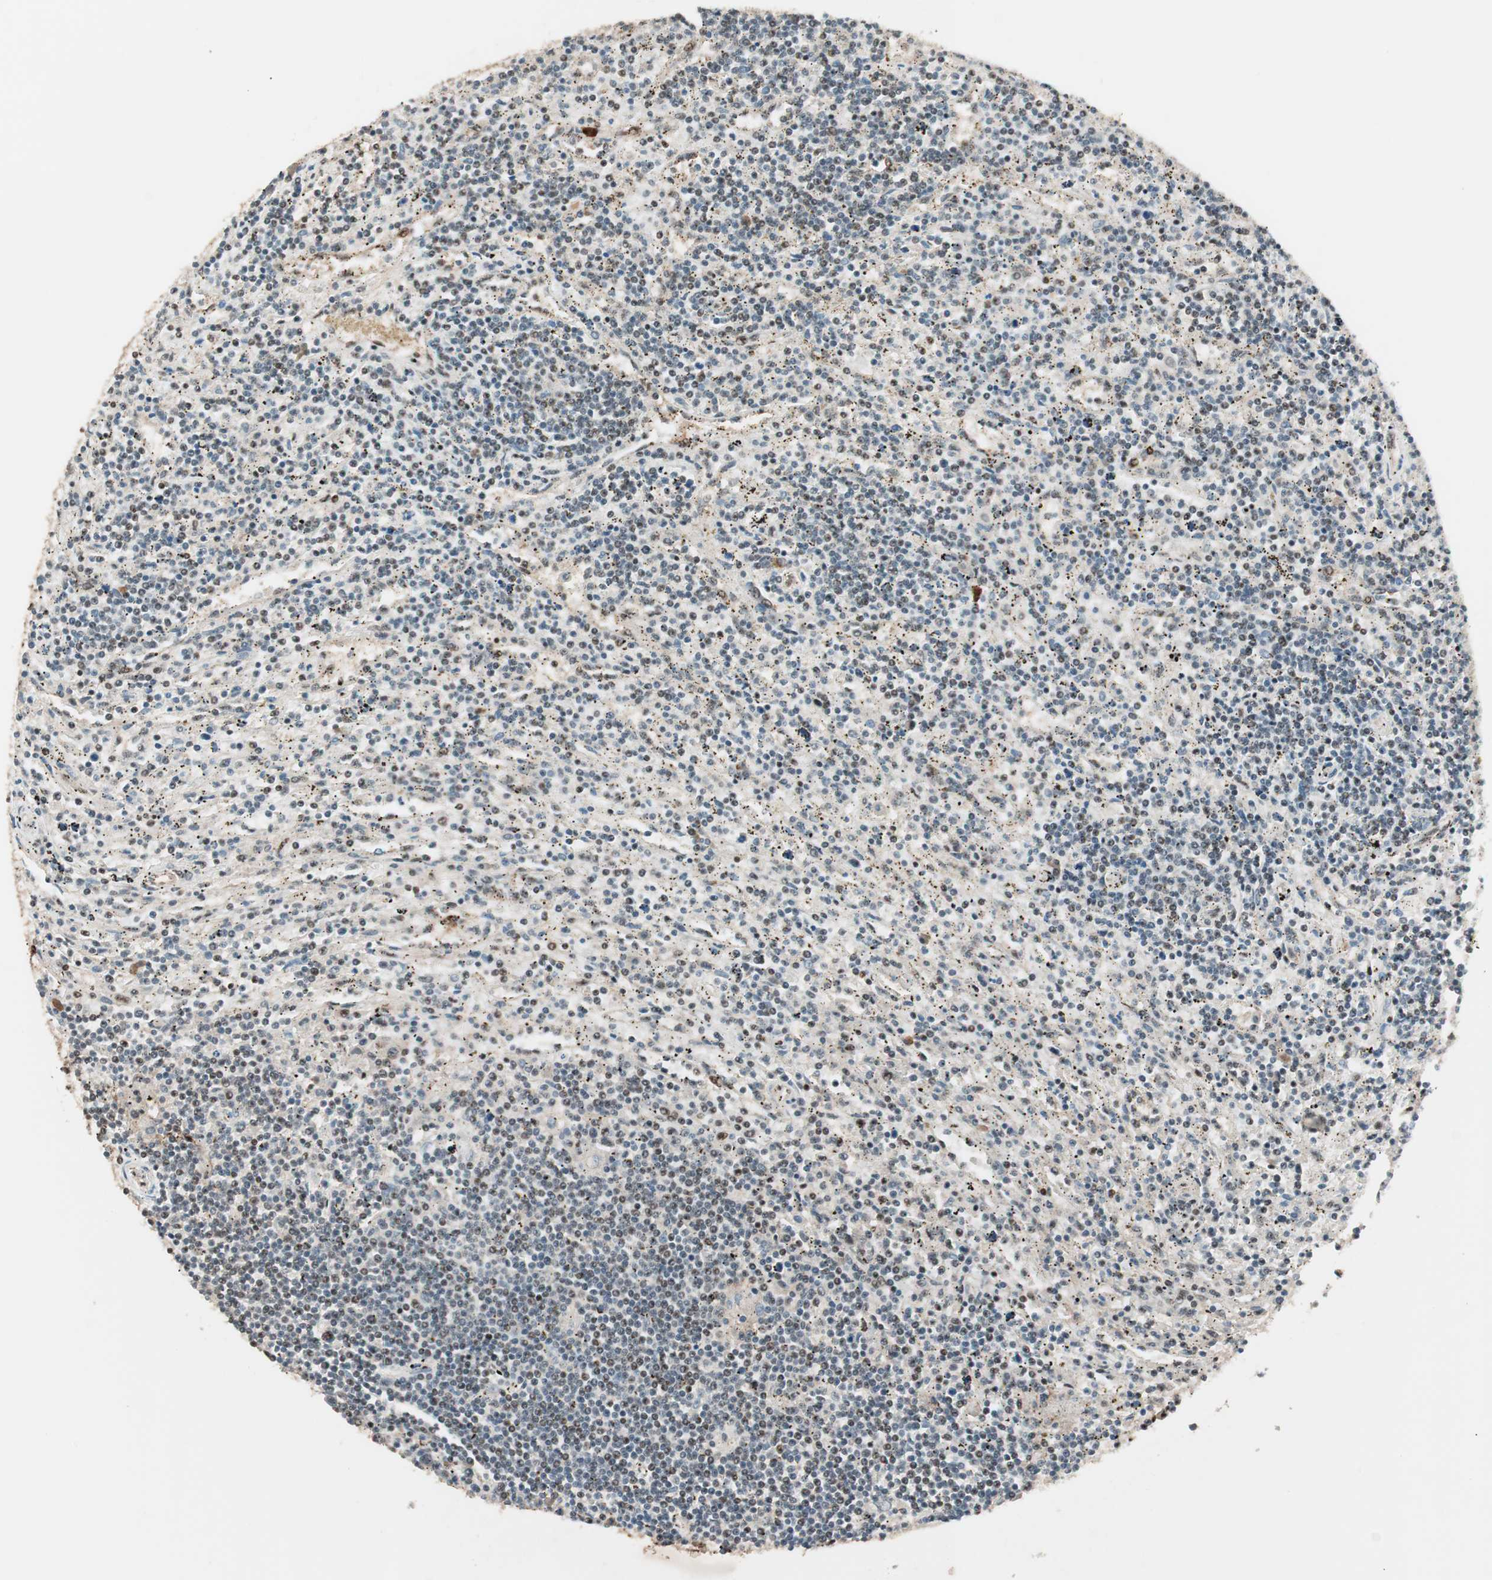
{"staining": {"intensity": "moderate", "quantity": "<25%", "location": "nuclear"}, "tissue": "lymphoma", "cell_type": "Tumor cells", "image_type": "cancer", "snomed": [{"axis": "morphology", "description": "Malignant lymphoma, non-Hodgkin's type, Low grade"}, {"axis": "topography", "description": "Spleen"}], "caption": "Protein staining exhibits moderate nuclear positivity in approximately <25% of tumor cells in lymphoma.", "gene": "NR5A2", "patient": {"sex": "male", "age": 76}}